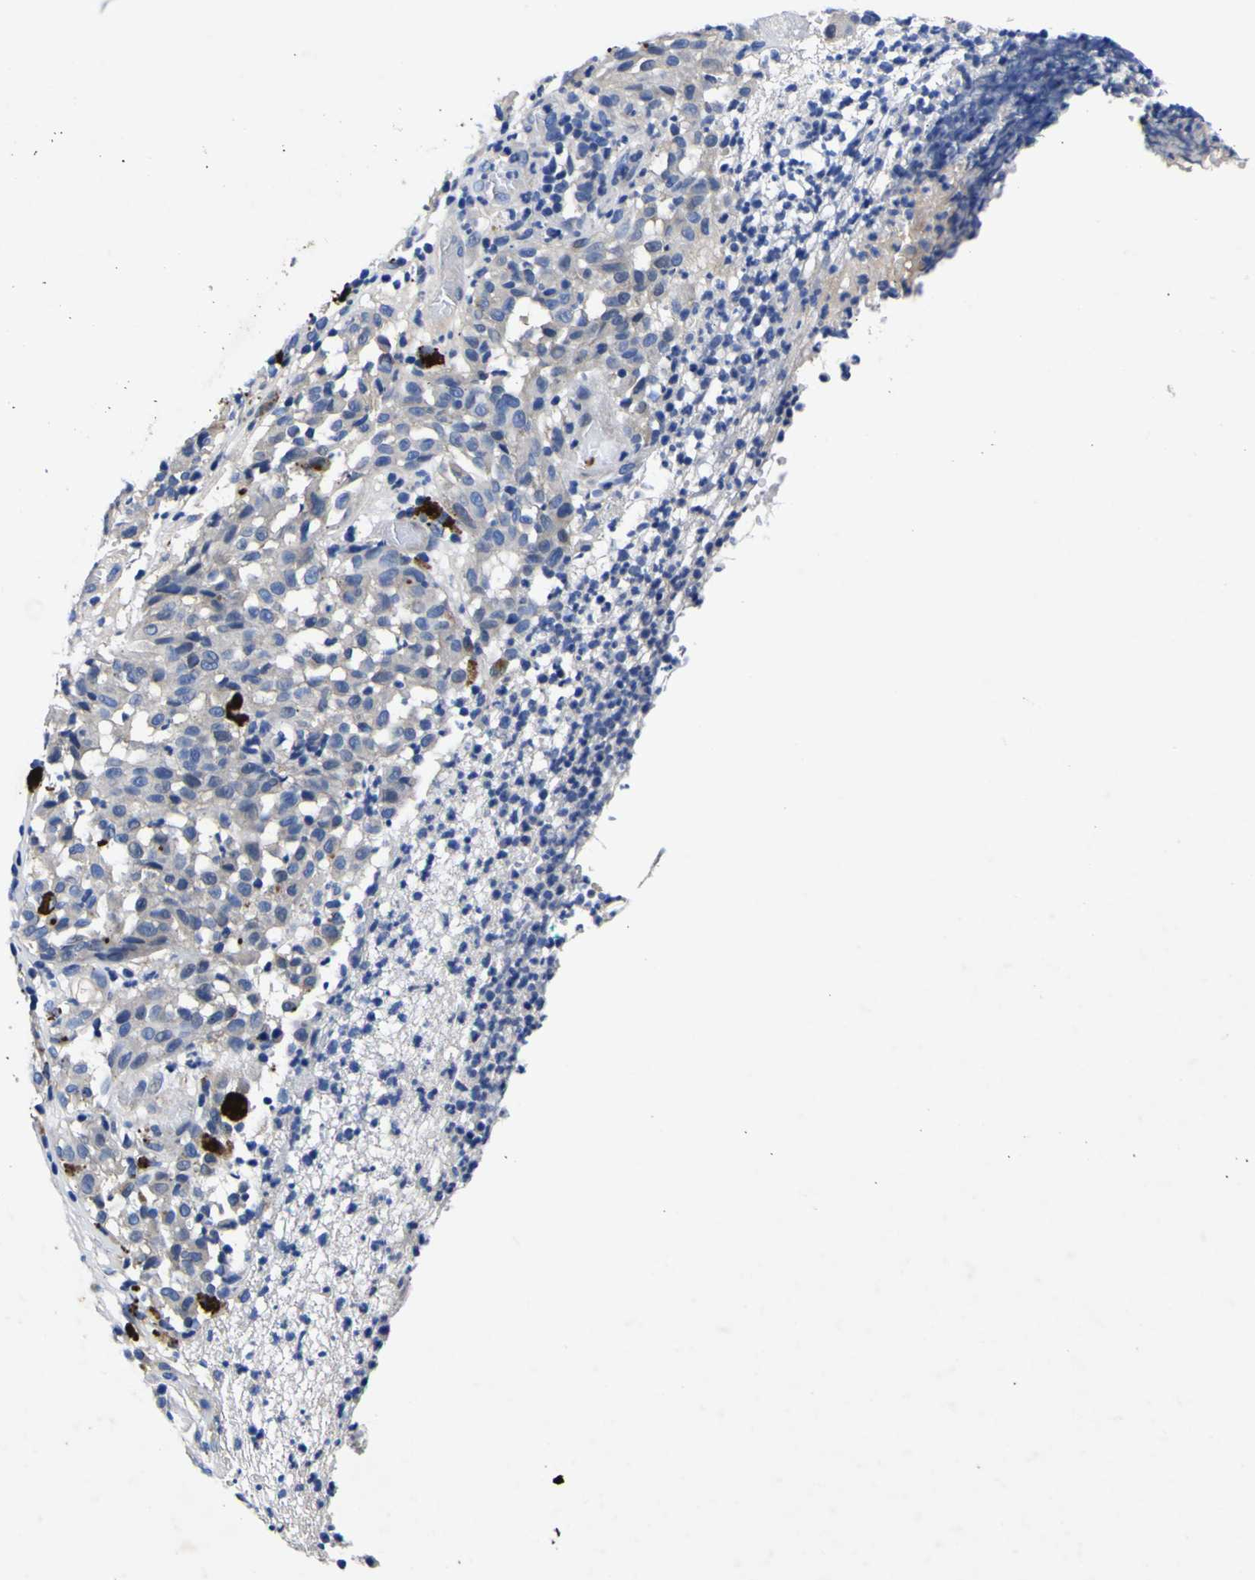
{"staining": {"intensity": "negative", "quantity": "none", "location": "none"}, "tissue": "melanoma", "cell_type": "Tumor cells", "image_type": "cancer", "snomed": [{"axis": "morphology", "description": "Malignant melanoma, NOS"}, {"axis": "topography", "description": "Skin"}], "caption": "DAB (3,3'-diaminobenzidine) immunohistochemical staining of human malignant melanoma demonstrates no significant staining in tumor cells. Brightfield microscopy of immunohistochemistry stained with DAB (3,3'-diaminobenzidine) (brown) and hematoxylin (blue), captured at high magnification.", "gene": "VASN", "patient": {"sex": "female", "age": 46}}